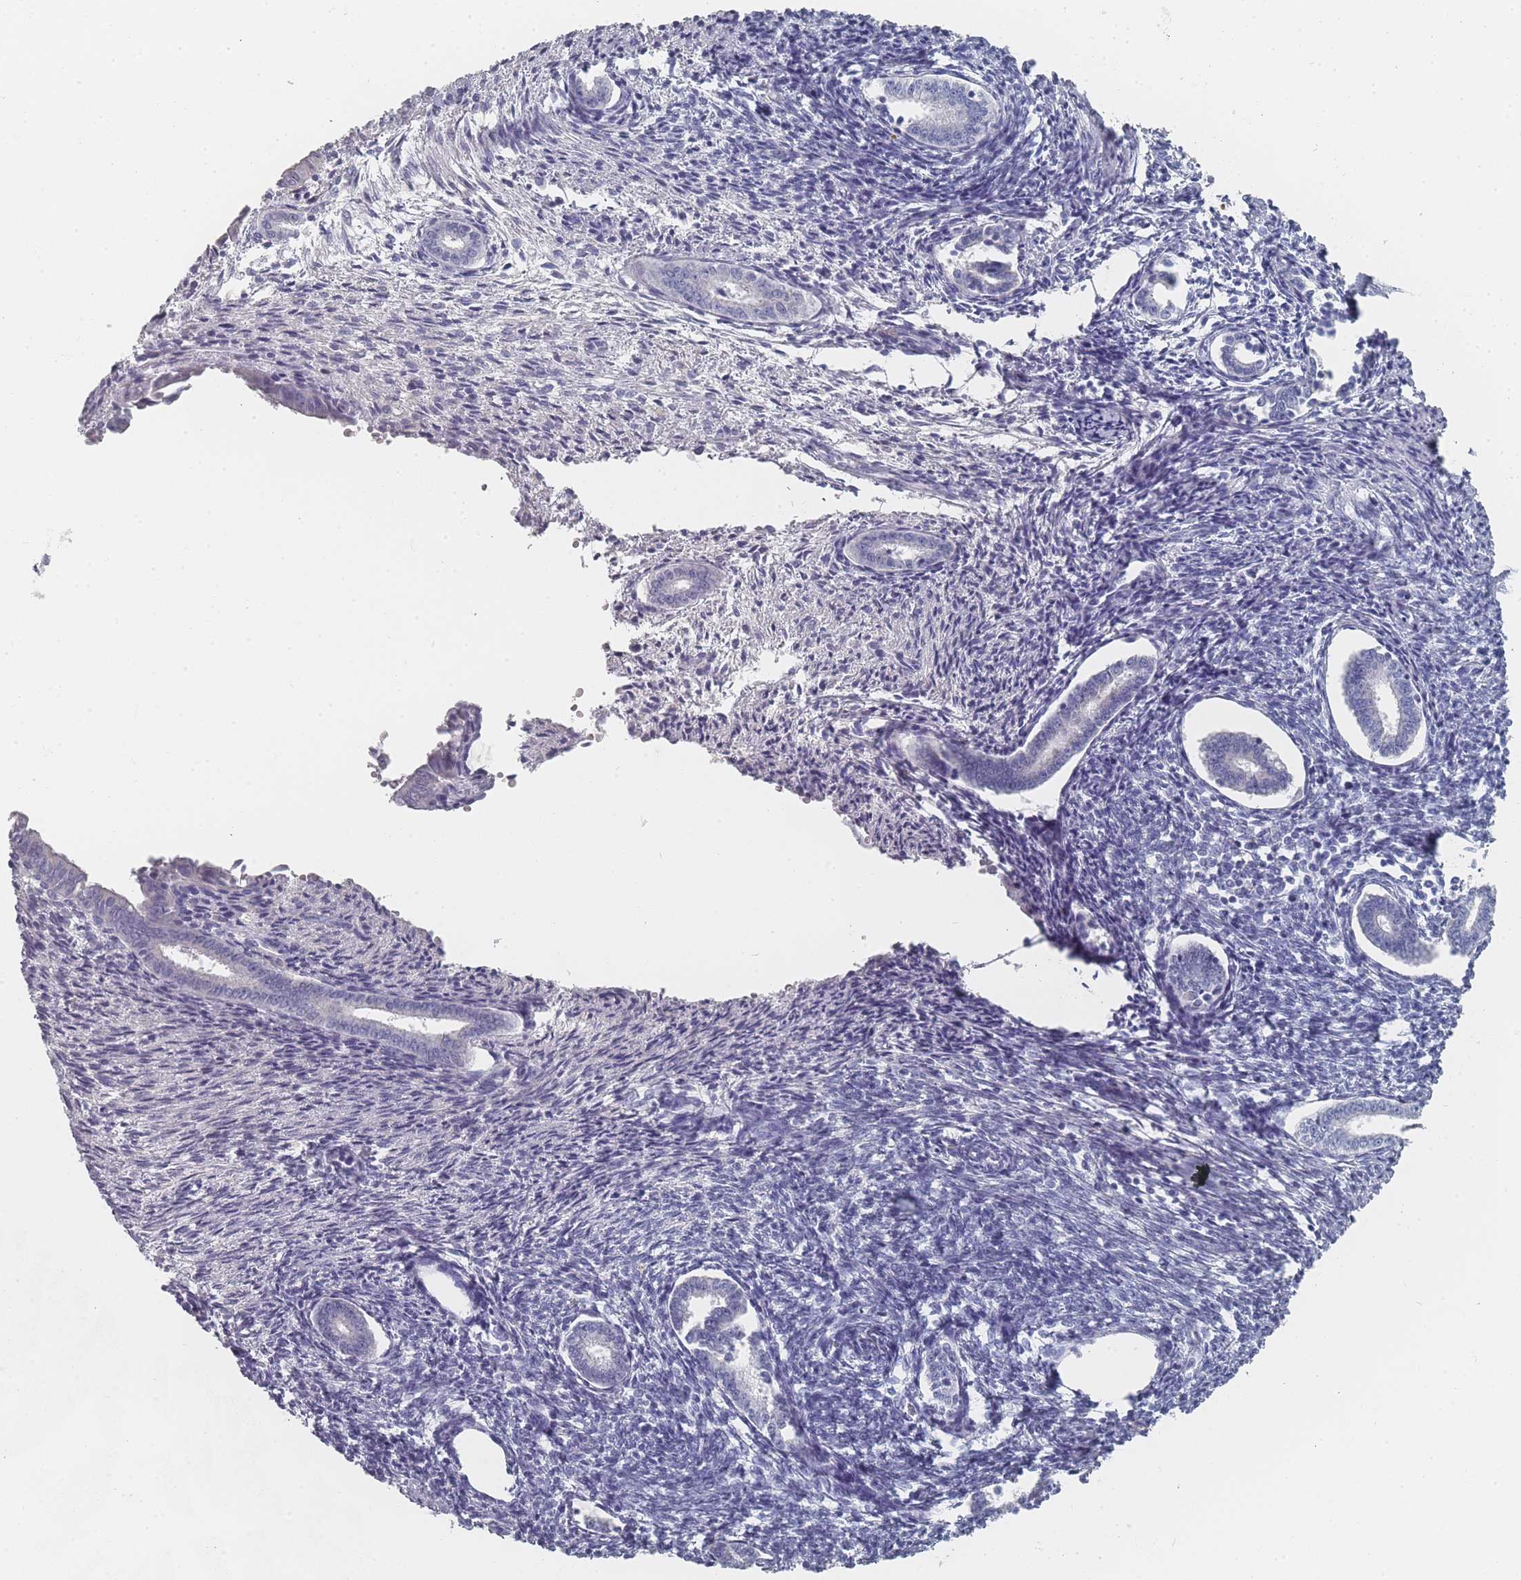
{"staining": {"intensity": "negative", "quantity": "none", "location": "none"}, "tissue": "endometrium", "cell_type": "Cells in endometrial stroma", "image_type": "normal", "snomed": [{"axis": "morphology", "description": "Normal tissue, NOS"}, {"axis": "topography", "description": "Endometrium"}], "caption": "DAB immunohistochemical staining of benign human endometrium displays no significant staining in cells in endometrial stroma. (DAB IHC visualized using brightfield microscopy, high magnification).", "gene": "SLC35E4", "patient": {"sex": "female", "age": 56}}